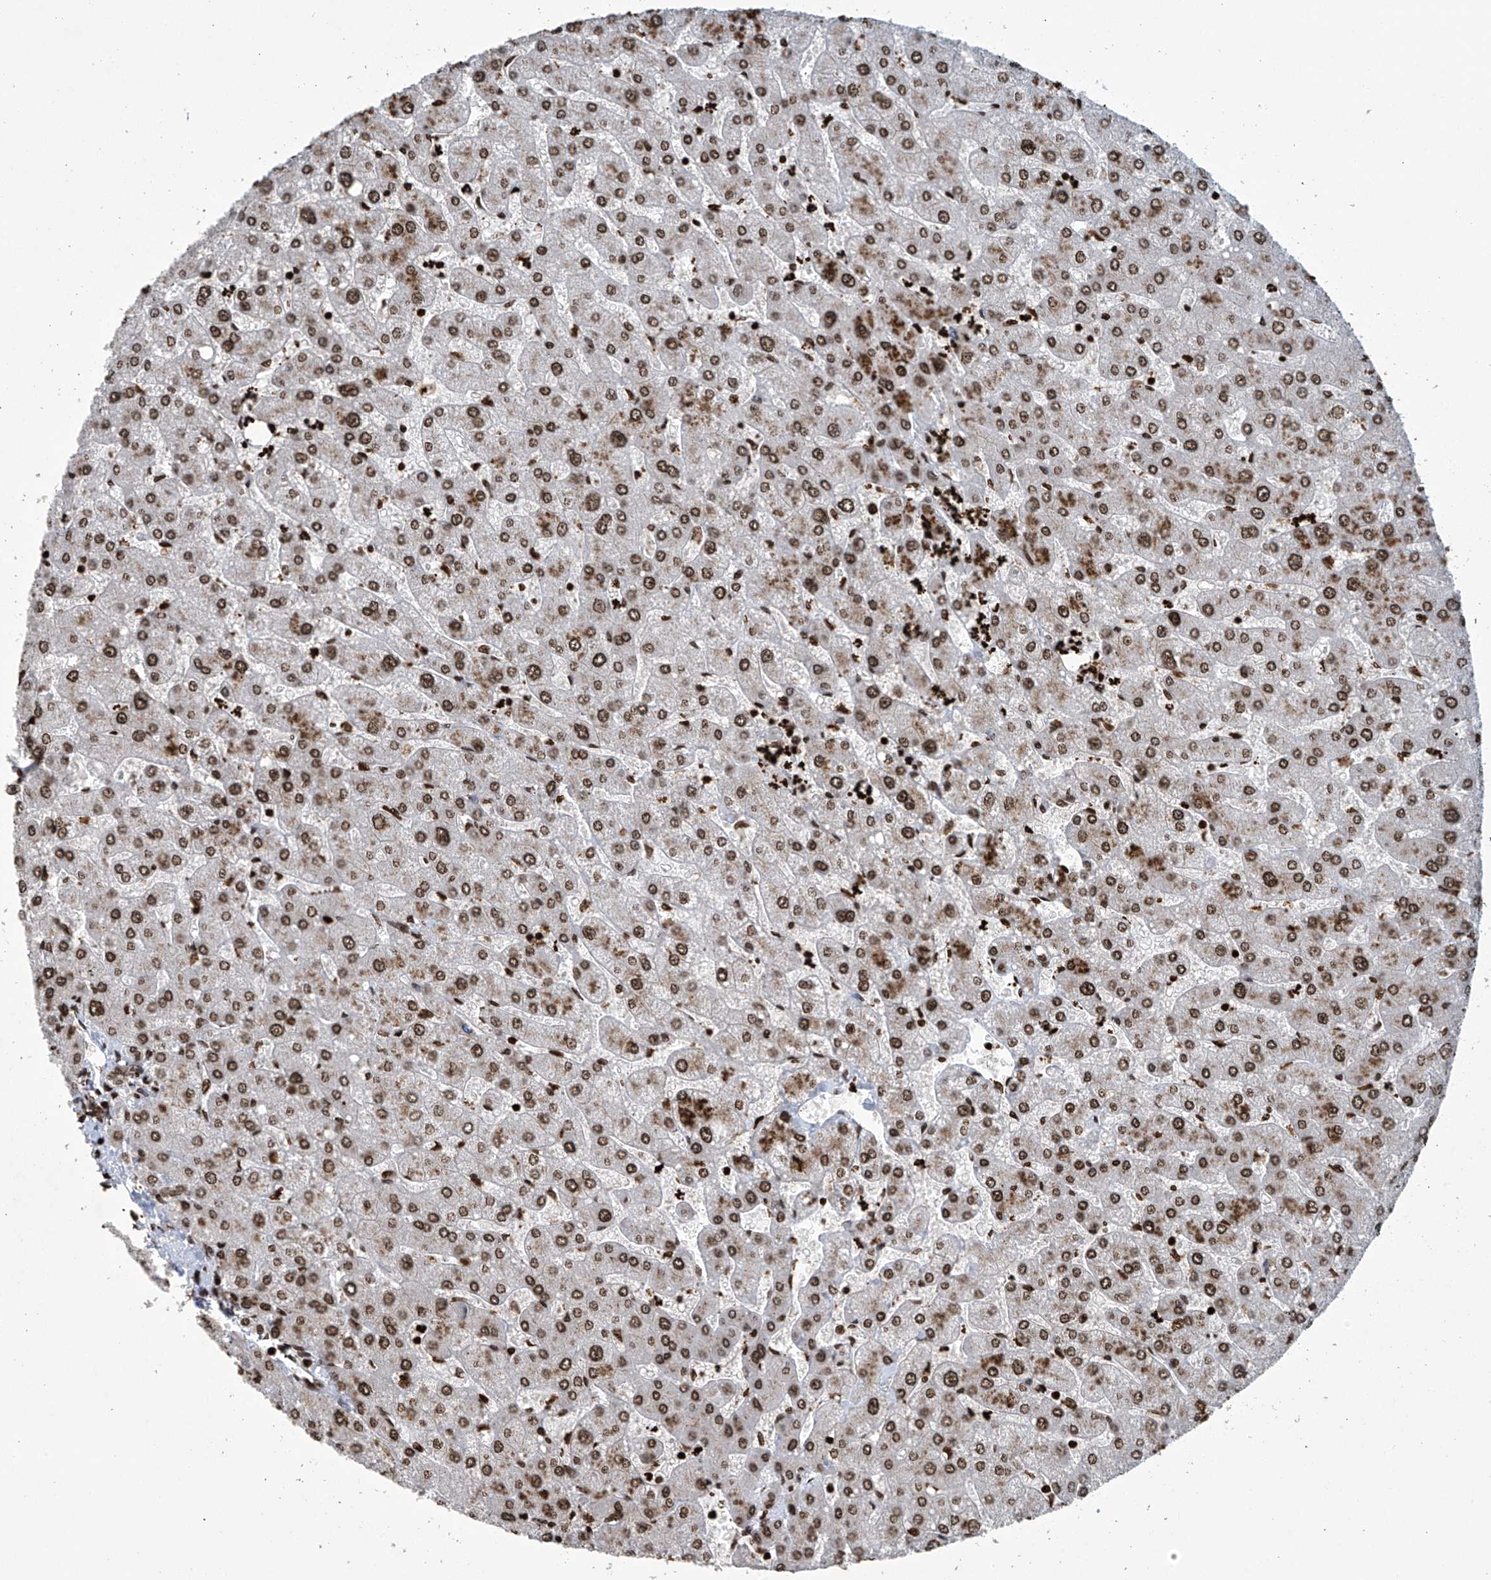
{"staining": {"intensity": "moderate", "quantity": ">75%", "location": "nuclear"}, "tissue": "liver", "cell_type": "Cholangiocytes", "image_type": "normal", "snomed": [{"axis": "morphology", "description": "Normal tissue, NOS"}, {"axis": "topography", "description": "Liver"}], "caption": "DAB immunohistochemical staining of normal human liver displays moderate nuclear protein positivity in about >75% of cholangiocytes.", "gene": "H4C16", "patient": {"sex": "male", "age": 55}}